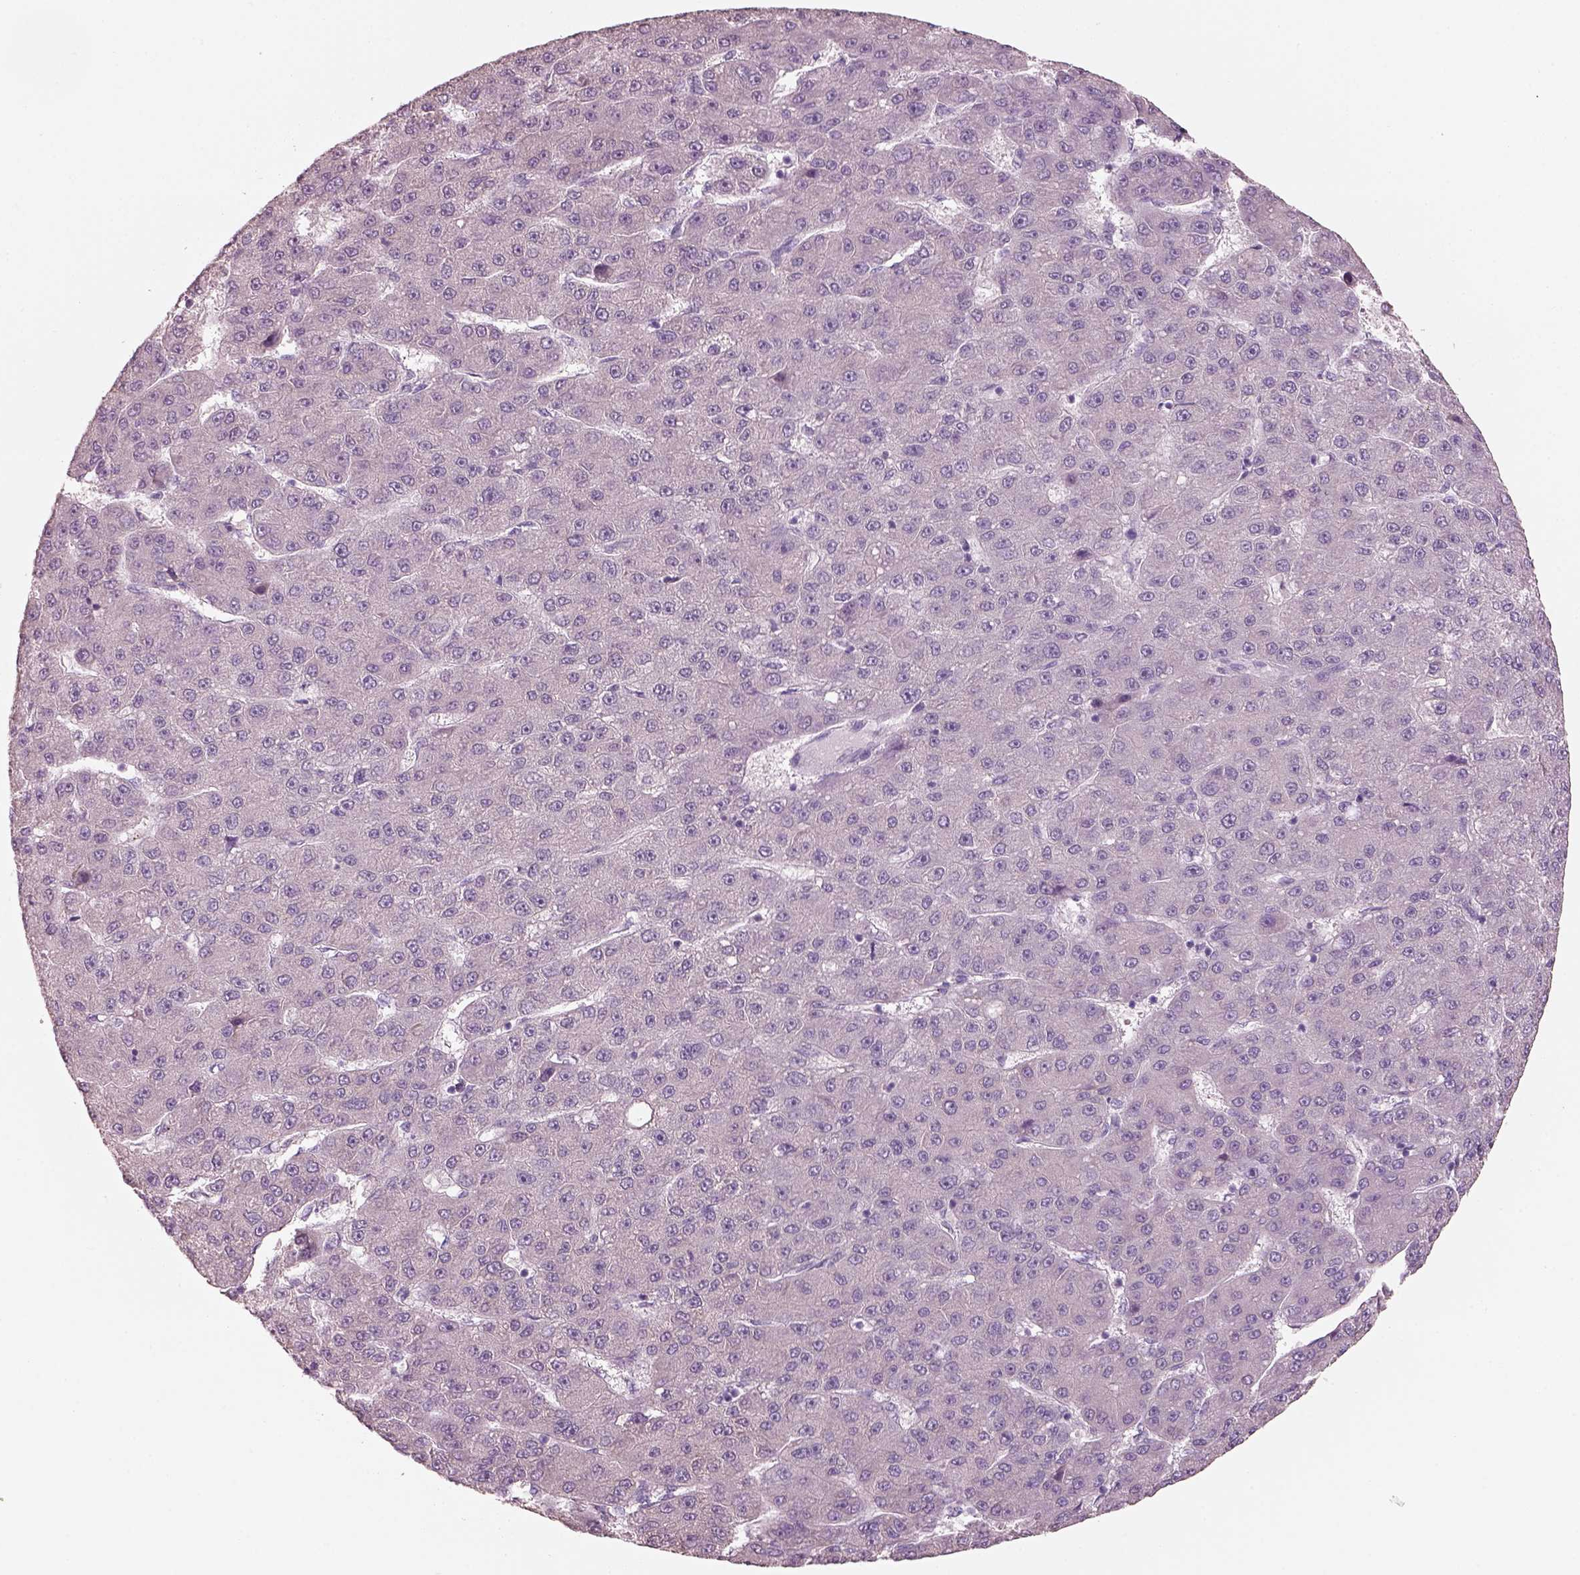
{"staining": {"intensity": "negative", "quantity": "none", "location": "none"}, "tissue": "liver cancer", "cell_type": "Tumor cells", "image_type": "cancer", "snomed": [{"axis": "morphology", "description": "Carcinoma, Hepatocellular, NOS"}, {"axis": "topography", "description": "Liver"}], "caption": "The image displays no staining of tumor cells in liver hepatocellular carcinoma.", "gene": "PNOC", "patient": {"sex": "male", "age": 67}}